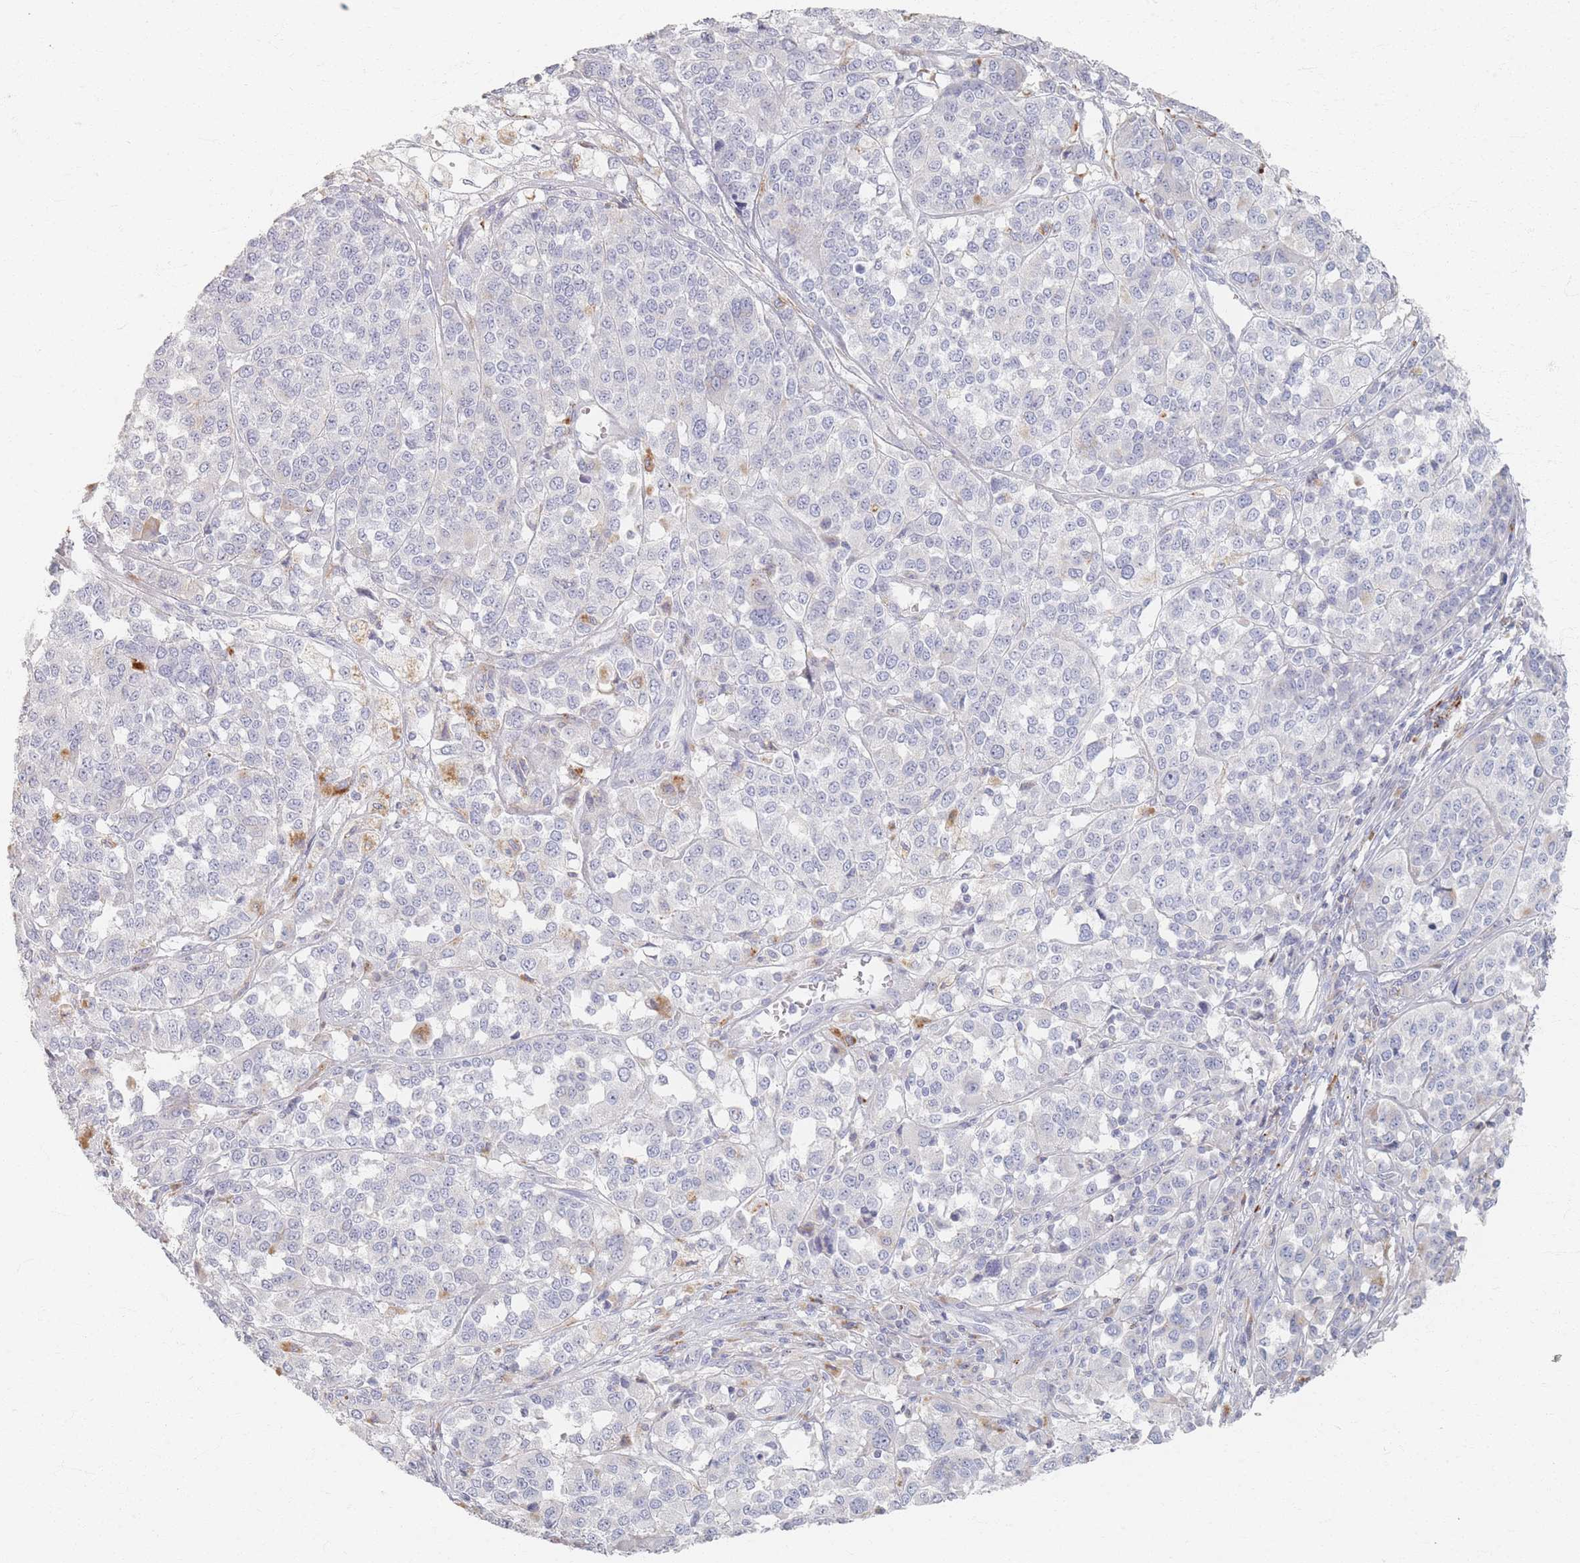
{"staining": {"intensity": "negative", "quantity": "none", "location": "none"}, "tissue": "melanoma", "cell_type": "Tumor cells", "image_type": "cancer", "snomed": [{"axis": "morphology", "description": "Malignant melanoma, Metastatic site"}, {"axis": "topography", "description": "Lymph node"}], "caption": "Tumor cells show no significant protein staining in malignant melanoma (metastatic site). (Stains: DAB (3,3'-diaminobenzidine) IHC with hematoxylin counter stain, Microscopy: brightfield microscopy at high magnification).", "gene": "SLC2A11", "patient": {"sex": "male", "age": 44}}